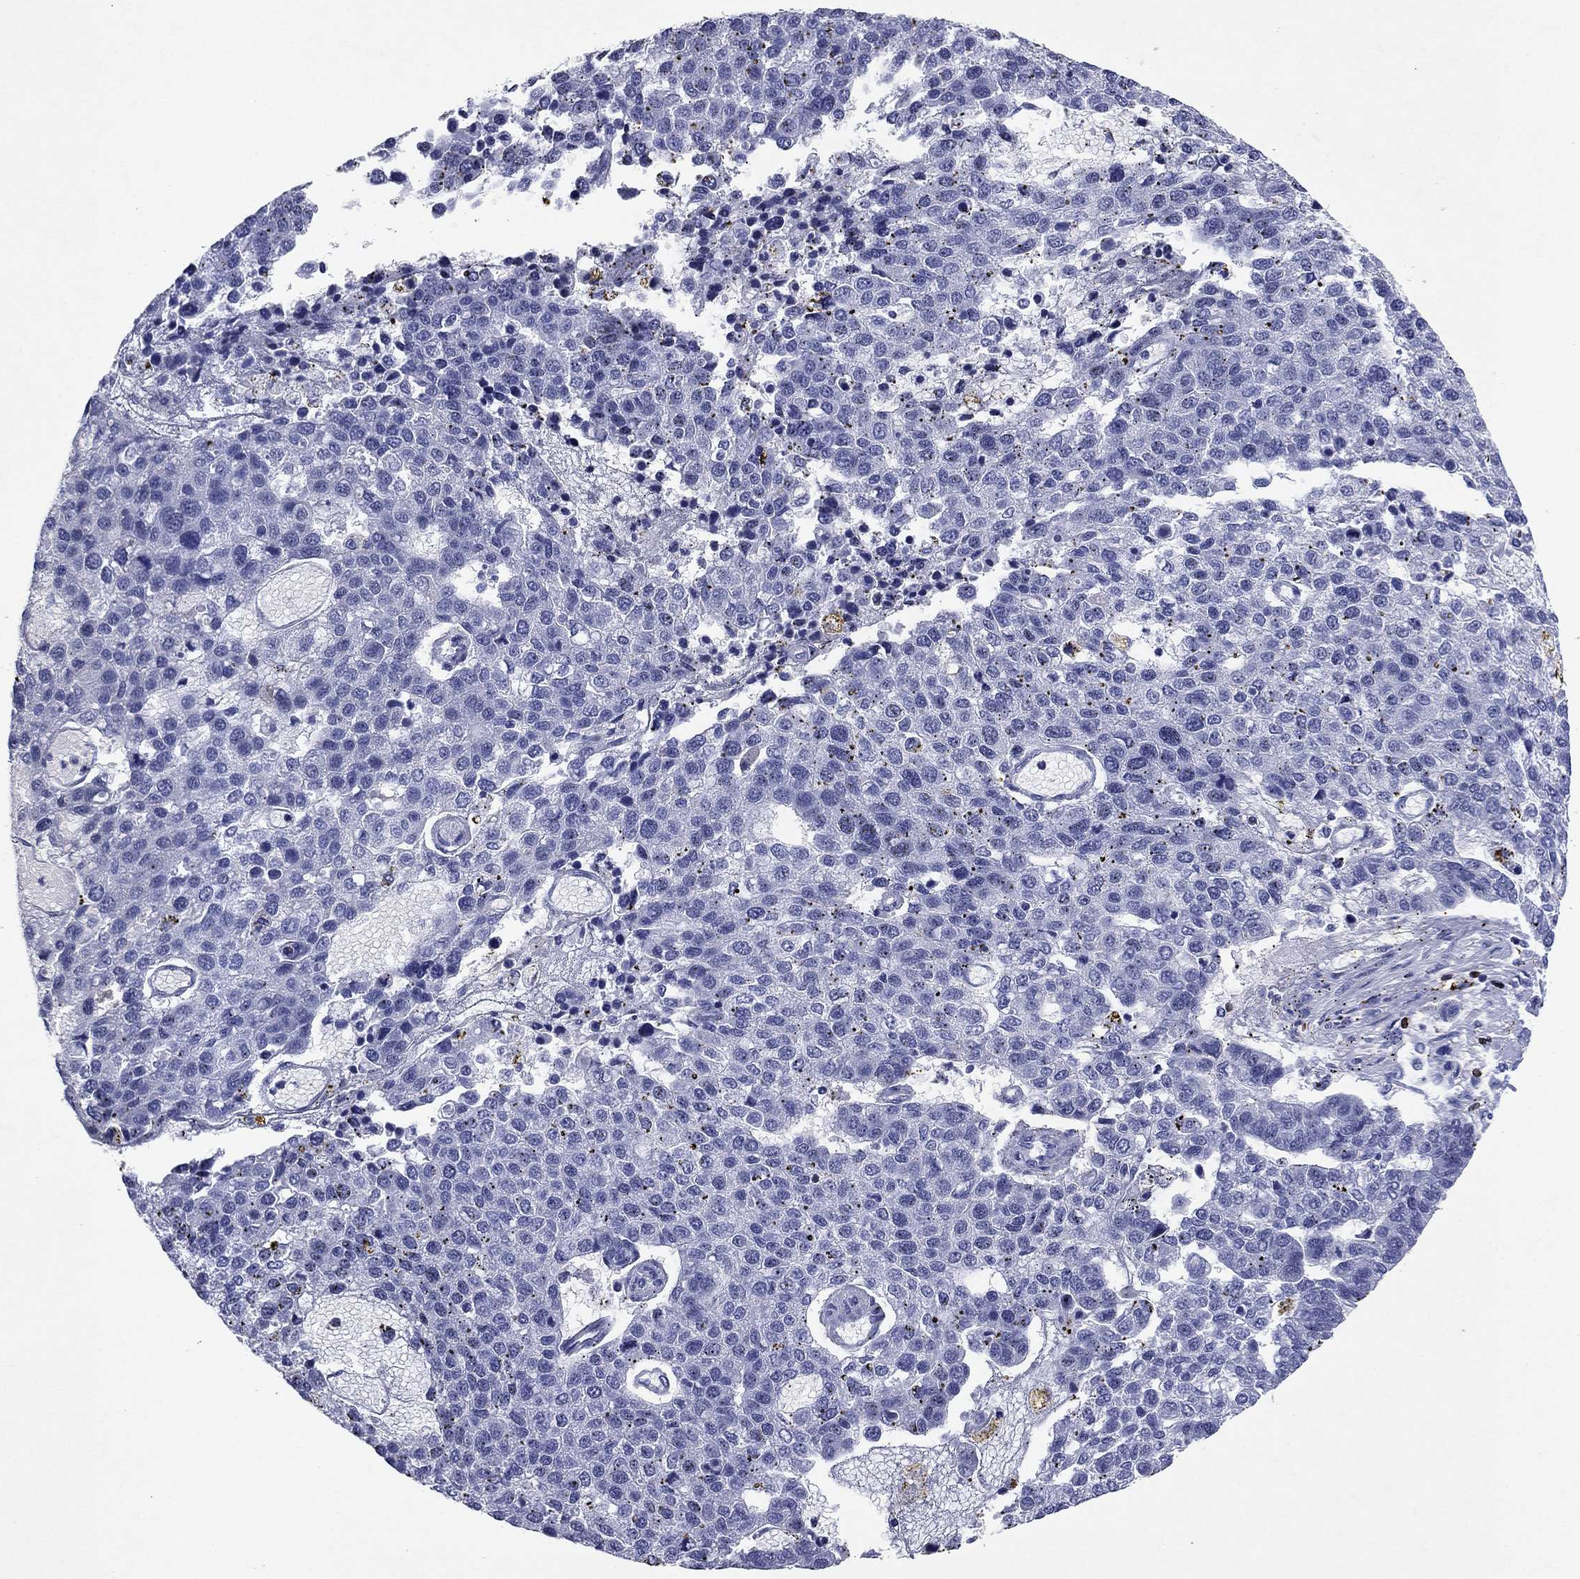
{"staining": {"intensity": "negative", "quantity": "none", "location": "none"}, "tissue": "pancreatic cancer", "cell_type": "Tumor cells", "image_type": "cancer", "snomed": [{"axis": "morphology", "description": "Adenocarcinoma, NOS"}, {"axis": "topography", "description": "Pancreas"}], "caption": "Histopathology image shows no protein staining in tumor cells of adenocarcinoma (pancreatic) tissue.", "gene": "GZMK", "patient": {"sex": "female", "age": 61}}